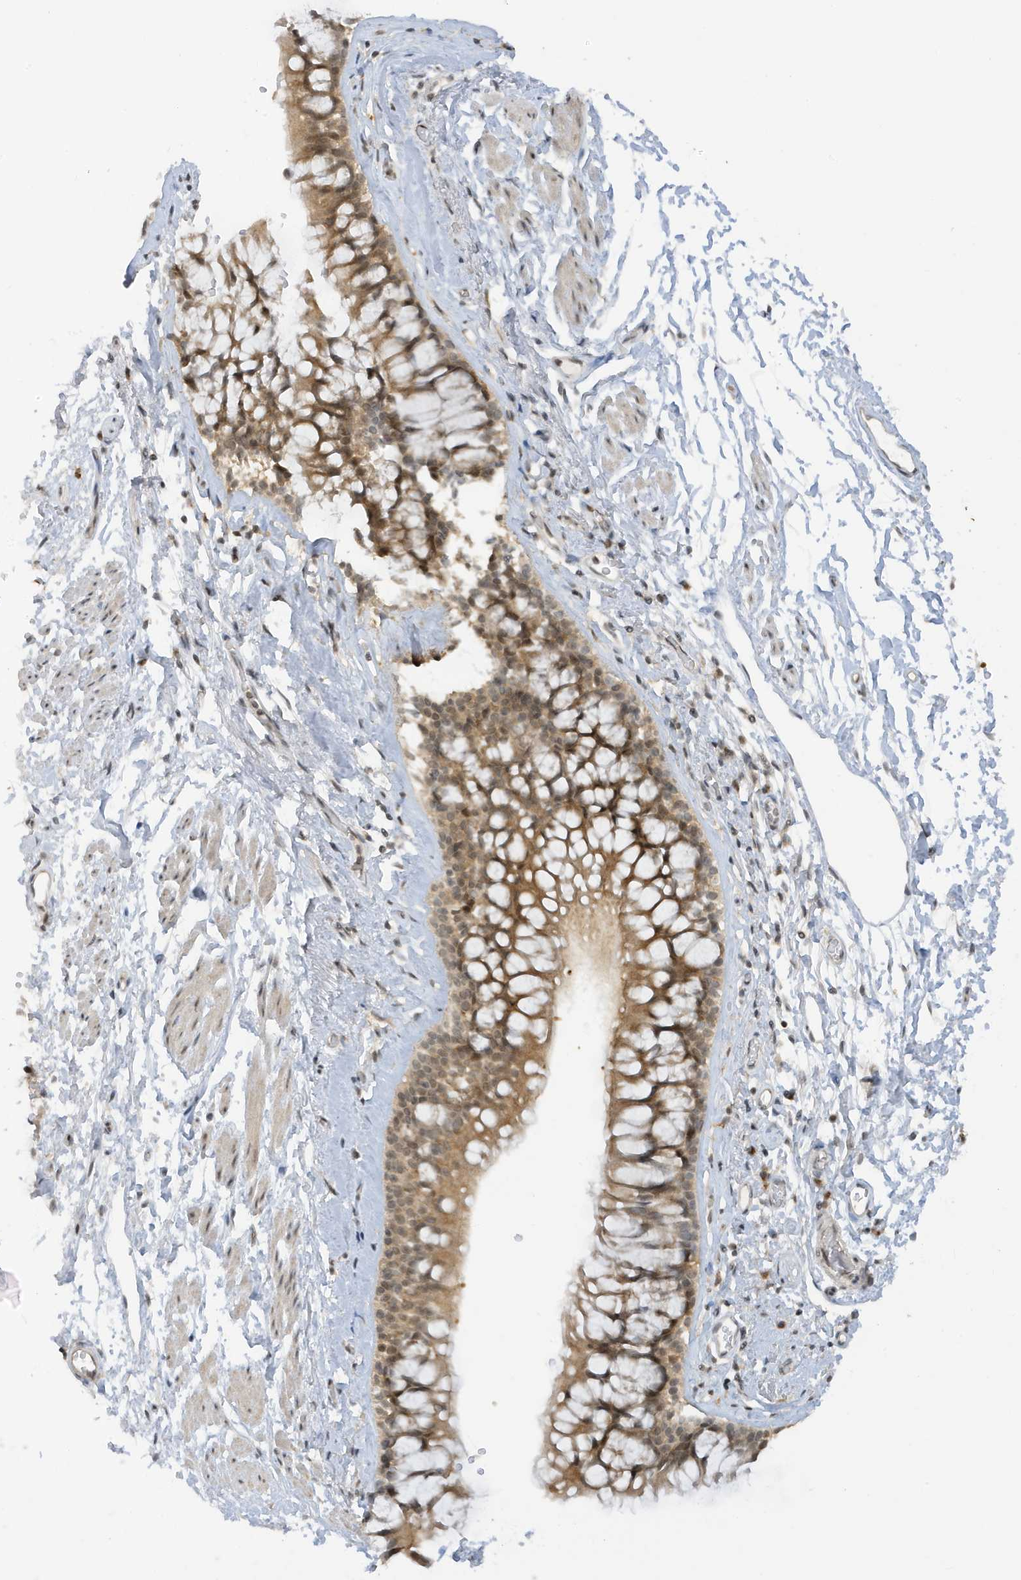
{"staining": {"intensity": "moderate", "quantity": ">75%", "location": "cytoplasmic/membranous,nuclear"}, "tissue": "bronchus", "cell_type": "Respiratory epithelial cells", "image_type": "normal", "snomed": [{"axis": "morphology", "description": "Normal tissue, NOS"}, {"axis": "morphology", "description": "Inflammation, NOS"}, {"axis": "topography", "description": "Cartilage tissue"}, {"axis": "topography", "description": "Bronchus"}, {"axis": "topography", "description": "Lung"}], "caption": "Protein expression analysis of normal human bronchus reveals moderate cytoplasmic/membranous,nuclear staining in about >75% of respiratory epithelial cells. (IHC, brightfield microscopy, high magnification).", "gene": "TAB3", "patient": {"sex": "female", "age": 64}}